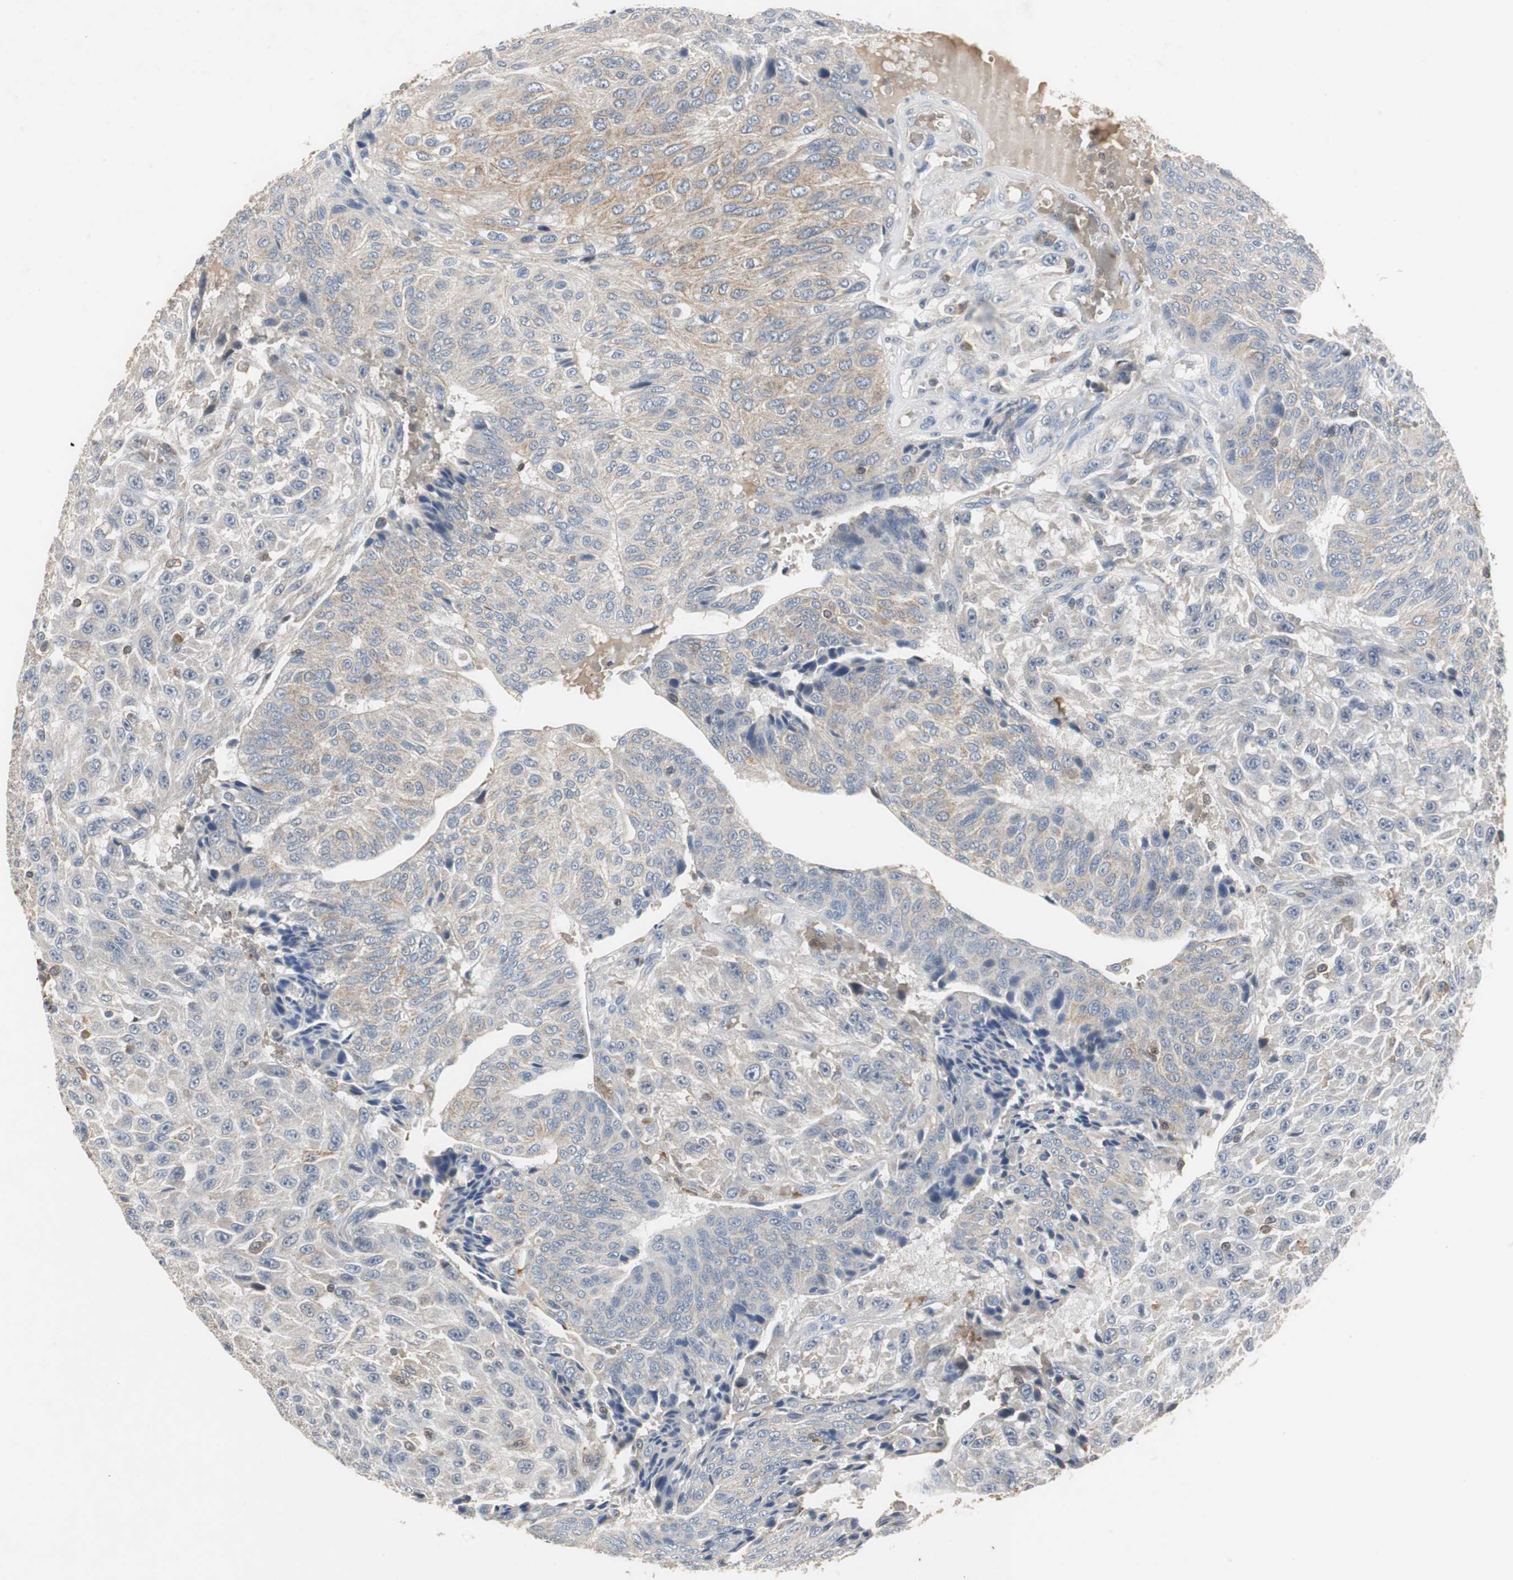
{"staining": {"intensity": "weak", "quantity": "25%-75%", "location": "cytoplasmic/membranous"}, "tissue": "urothelial cancer", "cell_type": "Tumor cells", "image_type": "cancer", "snomed": [{"axis": "morphology", "description": "Urothelial carcinoma, High grade"}, {"axis": "topography", "description": "Urinary bladder"}], "caption": "The image shows a brown stain indicating the presence of a protein in the cytoplasmic/membranous of tumor cells in urothelial carcinoma (high-grade). The protein of interest is stained brown, and the nuclei are stained in blue (DAB (3,3'-diaminobenzidine) IHC with brightfield microscopy, high magnification).", "gene": "CALB2", "patient": {"sex": "male", "age": 66}}